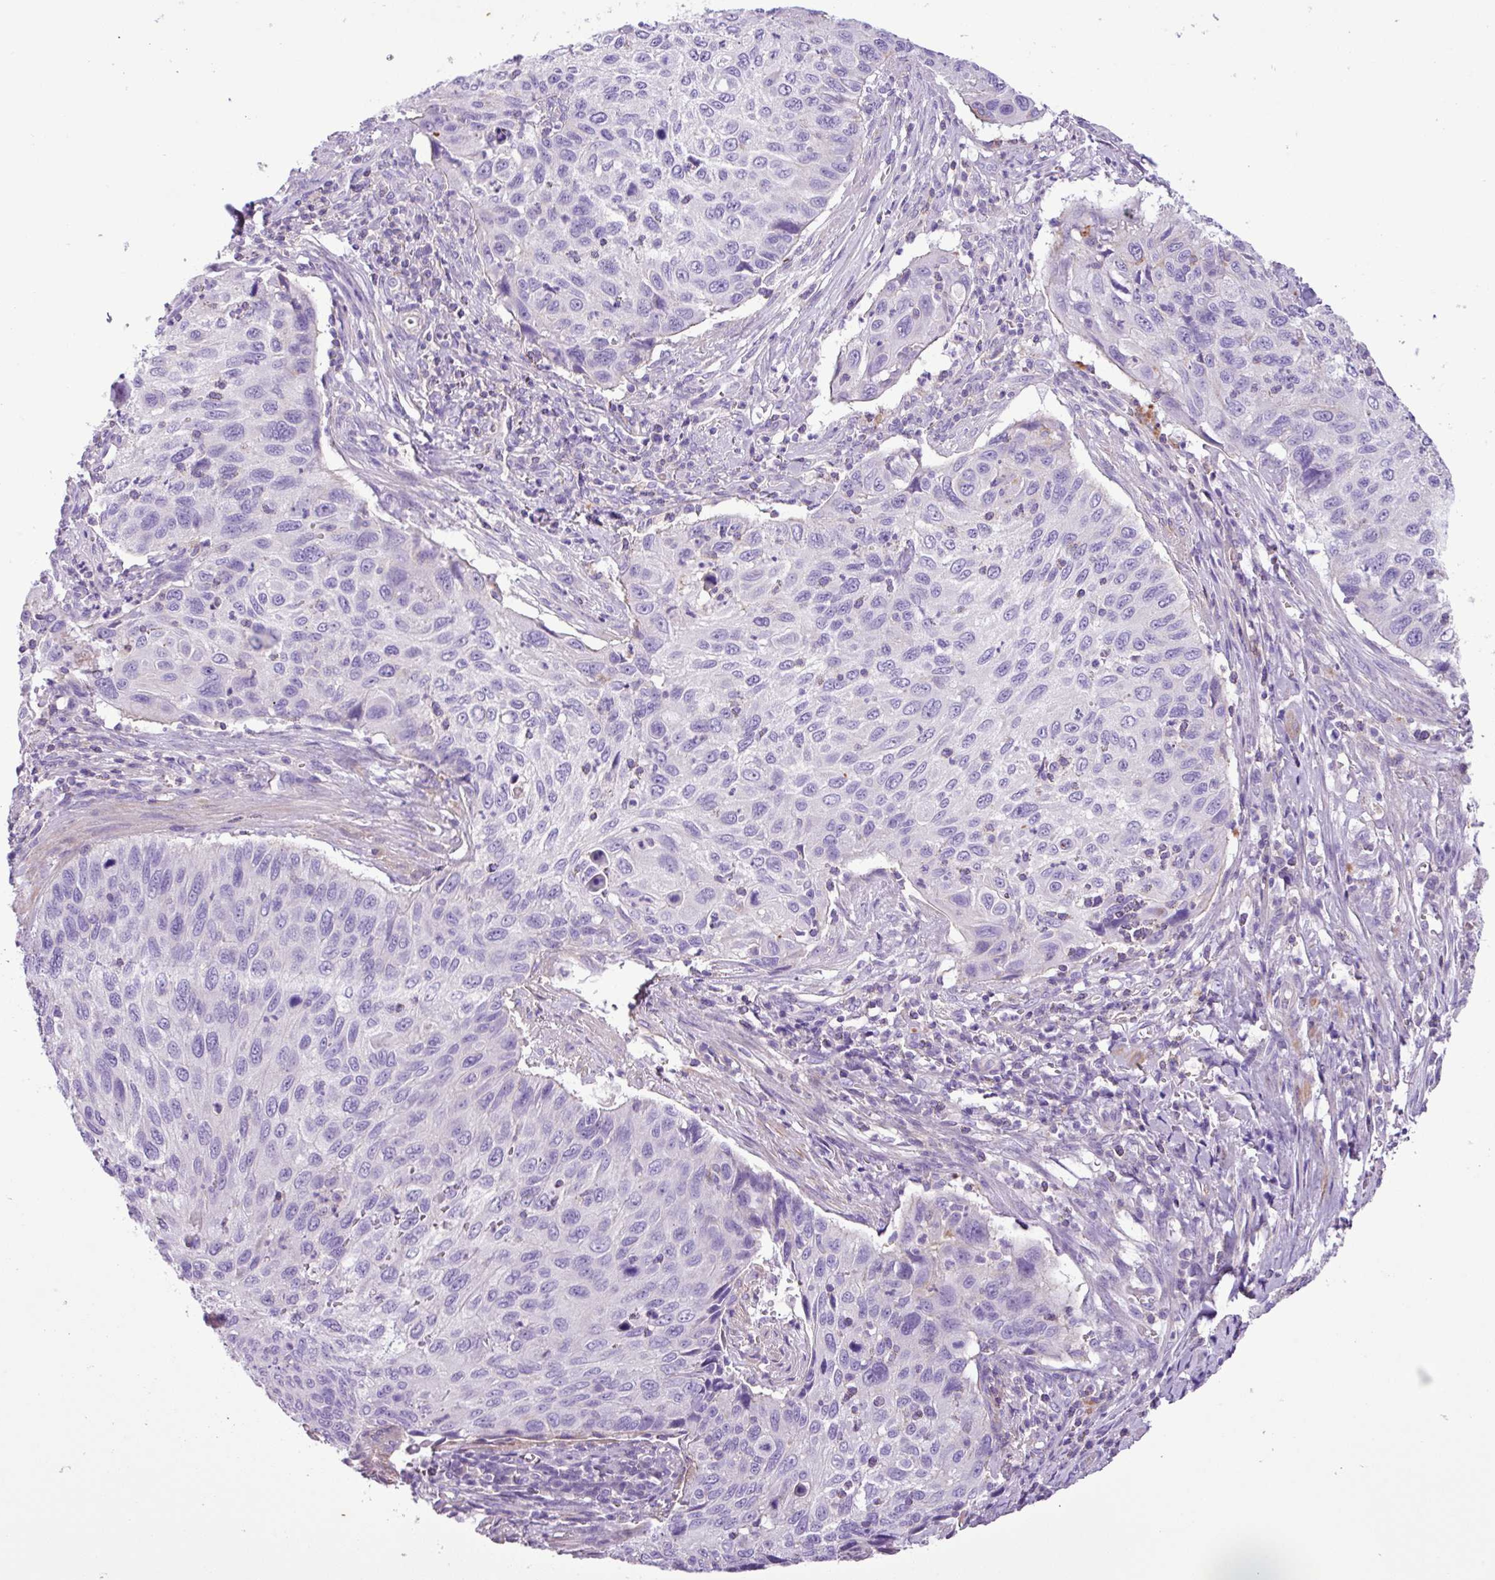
{"staining": {"intensity": "negative", "quantity": "none", "location": "none"}, "tissue": "cervical cancer", "cell_type": "Tumor cells", "image_type": "cancer", "snomed": [{"axis": "morphology", "description": "Squamous cell carcinoma, NOS"}, {"axis": "topography", "description": "Cervix"}], "caption": "IHC photomicrograph of squamous cell carcinoma (cervical) stained for a protein (brown), which displays no positivity in tumor cells.", "gene": "ZNF334", "patient": {"sex": "female", "age": 70}}